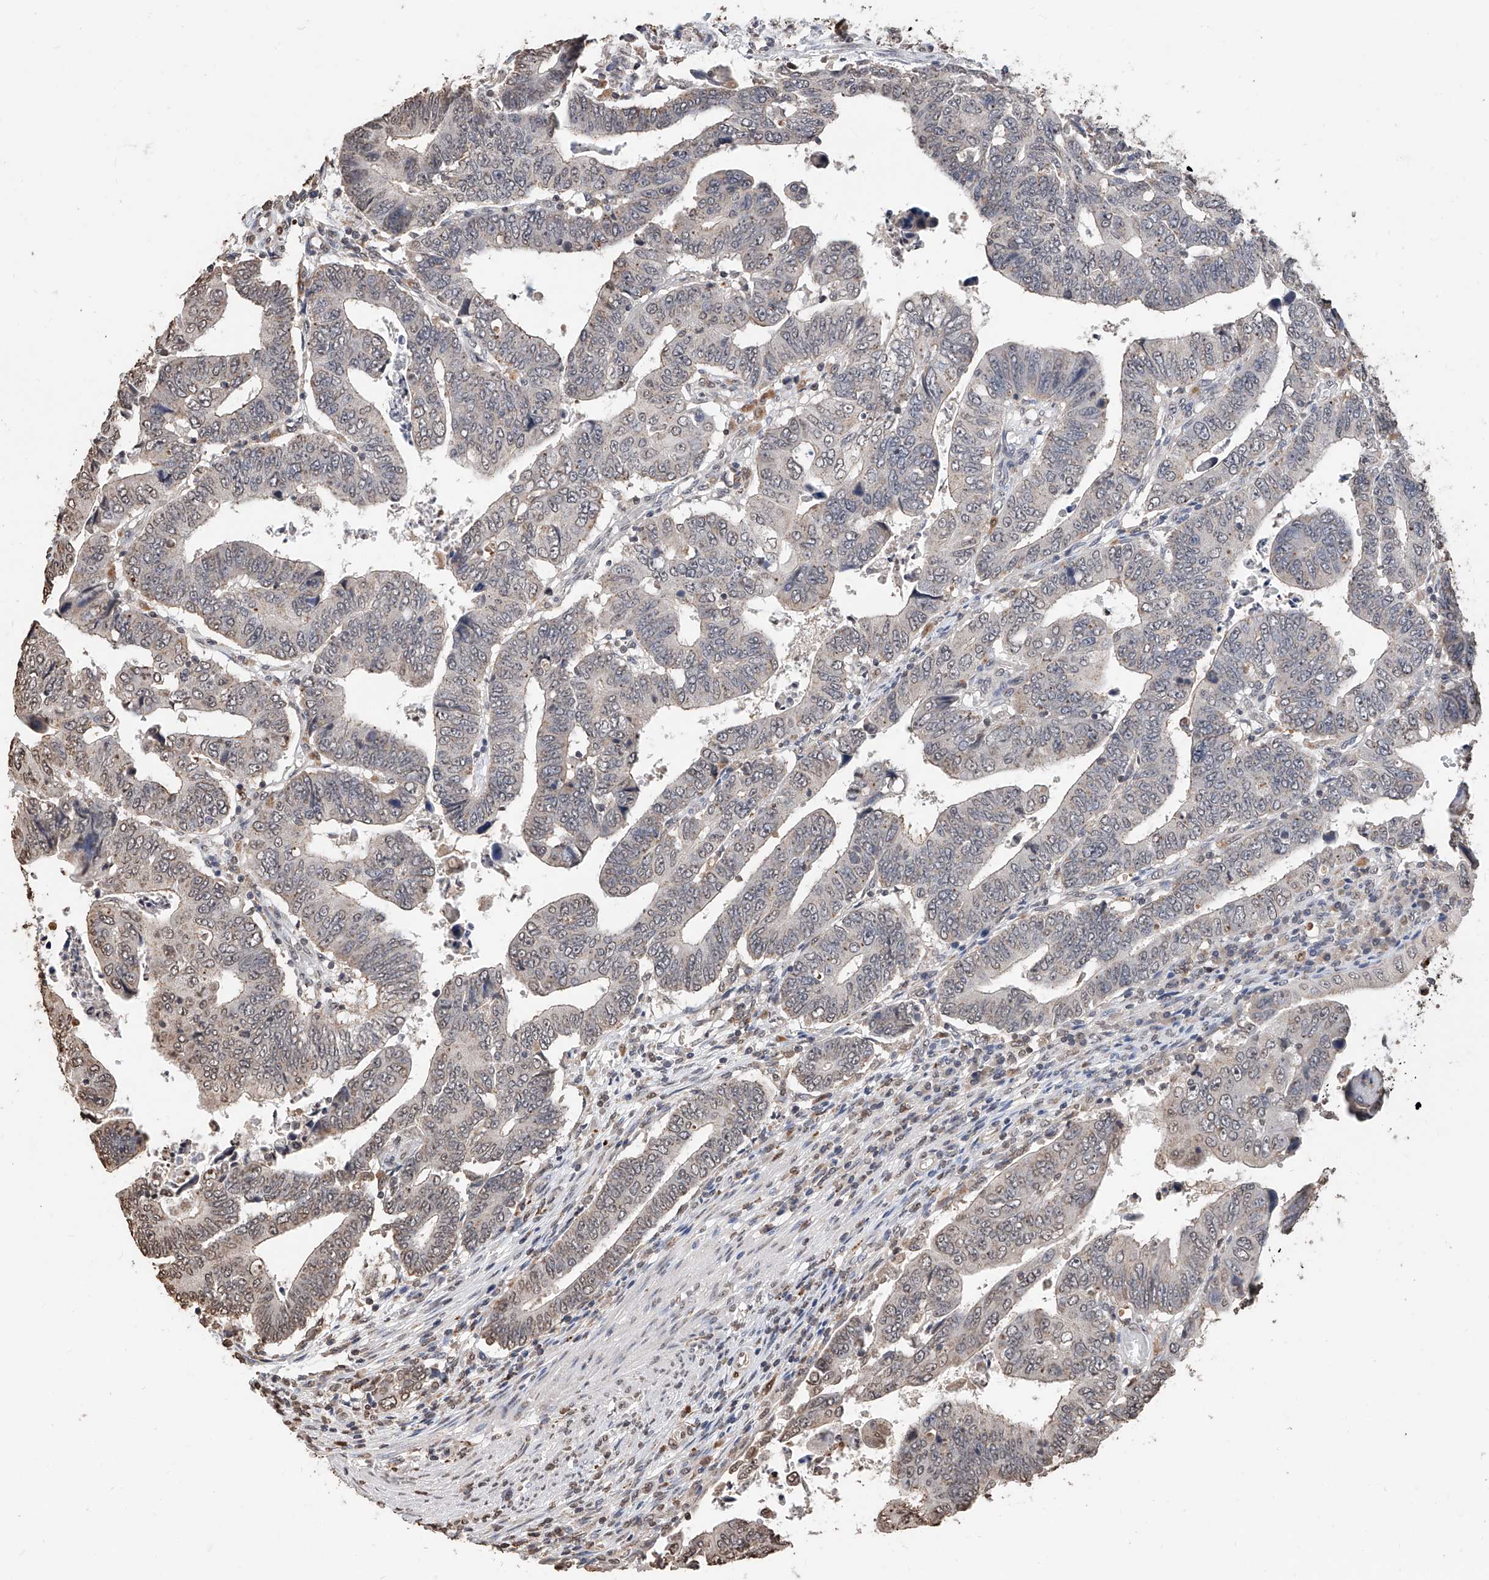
{"staining": {"intensity": "weak", "quantity": "<25%", "location": "nuclear"}, "tissue": "colorectal cancer", "cell_type": "Tumor cells", "image_type": "cancer", "snomed": [{"axis": "morphology", "description": "Normal tissue, NOS"}, {"axis": "morphology", "description": "Adenocarcinoma, NOS"}, {"axis": "topography", "description": "Rectum"}], "caption": "DAB immunohistochemical staining of human colorectal cancer (adenocarcinoma) displays no significant expression in tumor cells.", "gene": "RP9", "patient": {"sex": "female", "age": 65}}